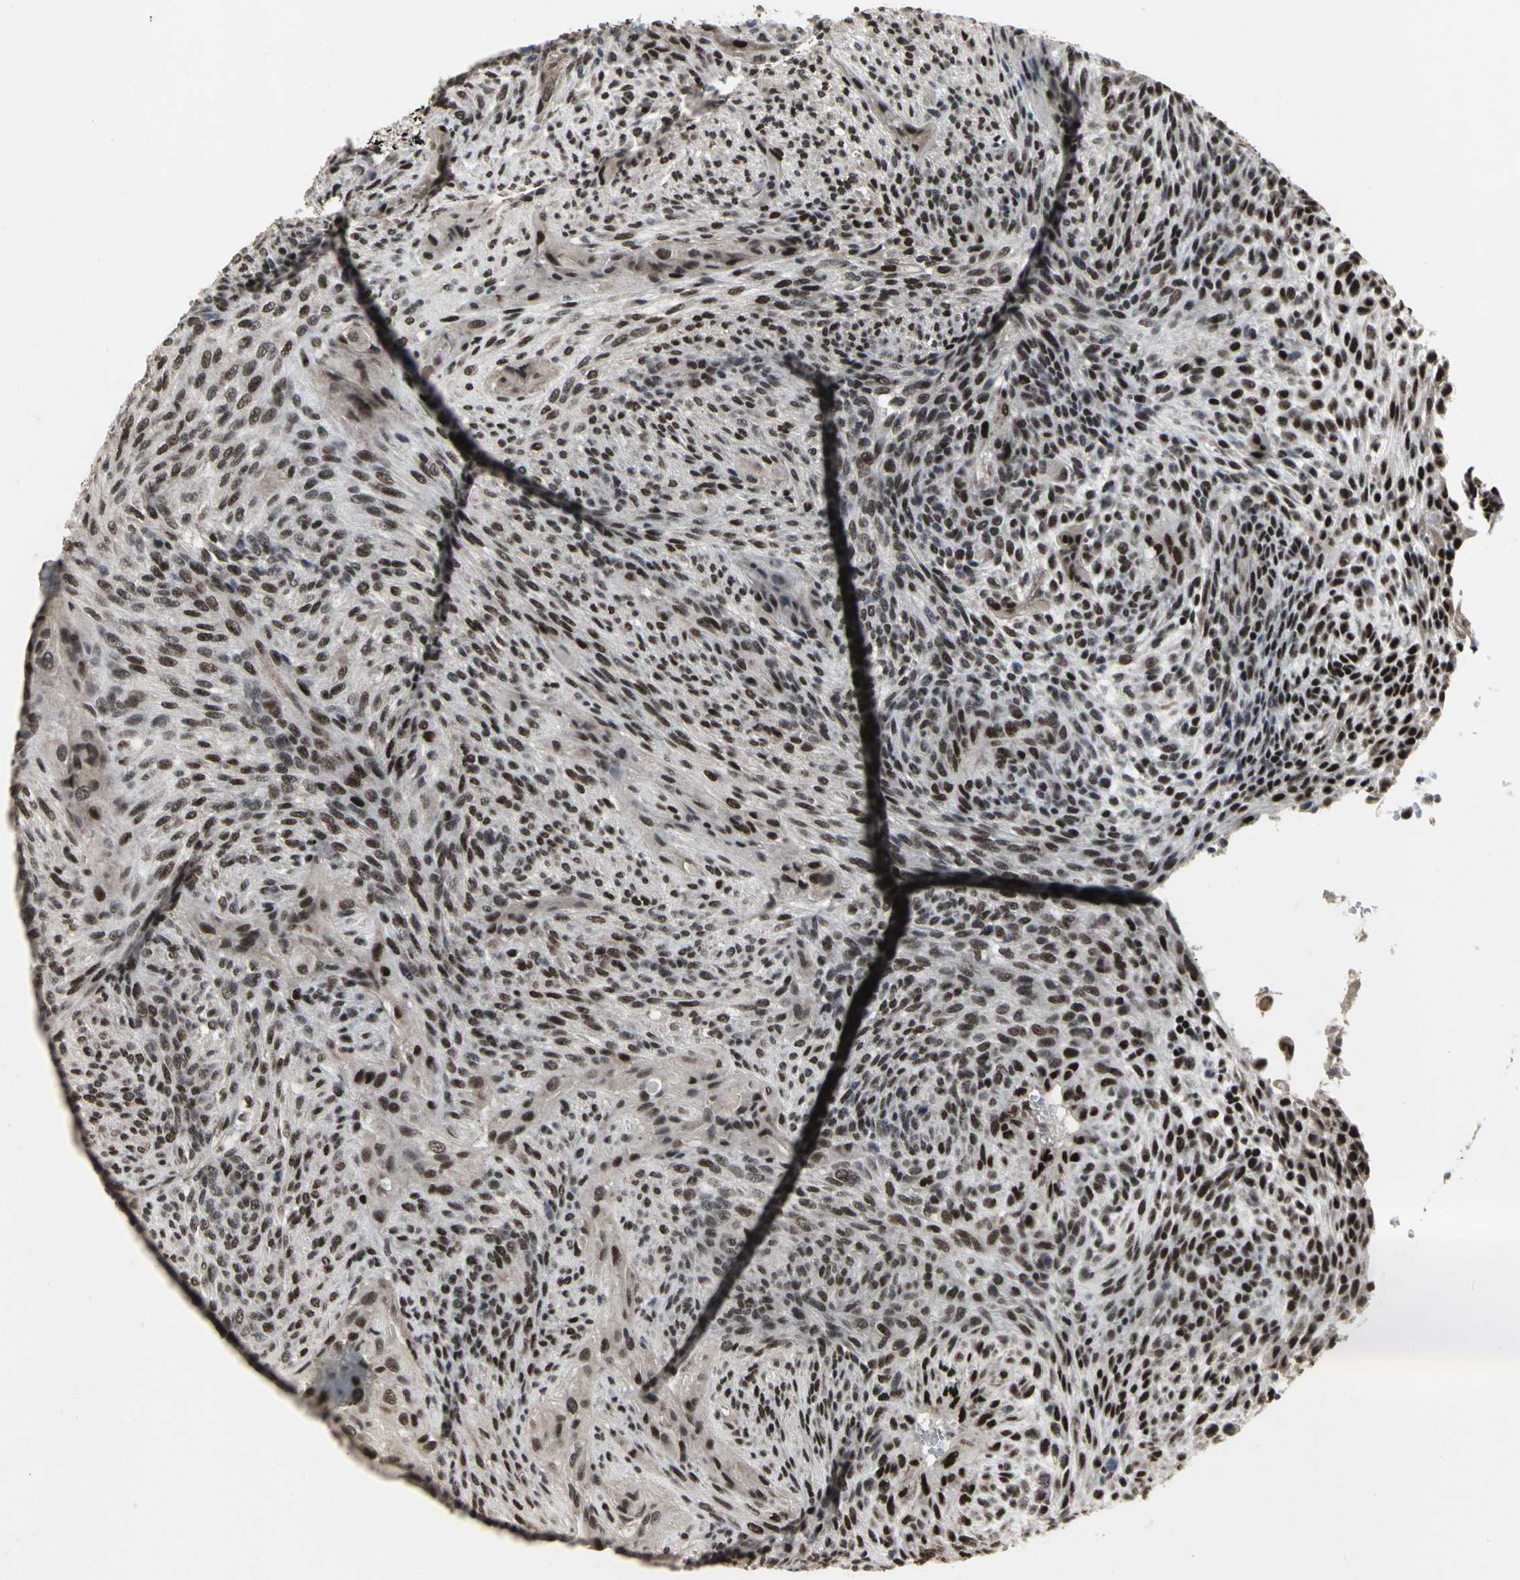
{"staining": {"intensity": "moderate", "quantity": ">75%", "location": "nuclear"}, "tissue": "glioma", "cell_type": "Tumor cells", "image_type": "cancer", "snomed": [{"axis": "morphology", "description": "Glioma, malignant, High grade"}, {"axis": "topography", "description": "Cerebral cortex"}], "caption": "There is medium levels of moderate nuclear positivity in tumor cells of malignant glioma (high-grade), as demonstrated by immunohistochemical staining (brown color).", "gene": "SRF", "patient": {"sex": "female", "age": 55}}